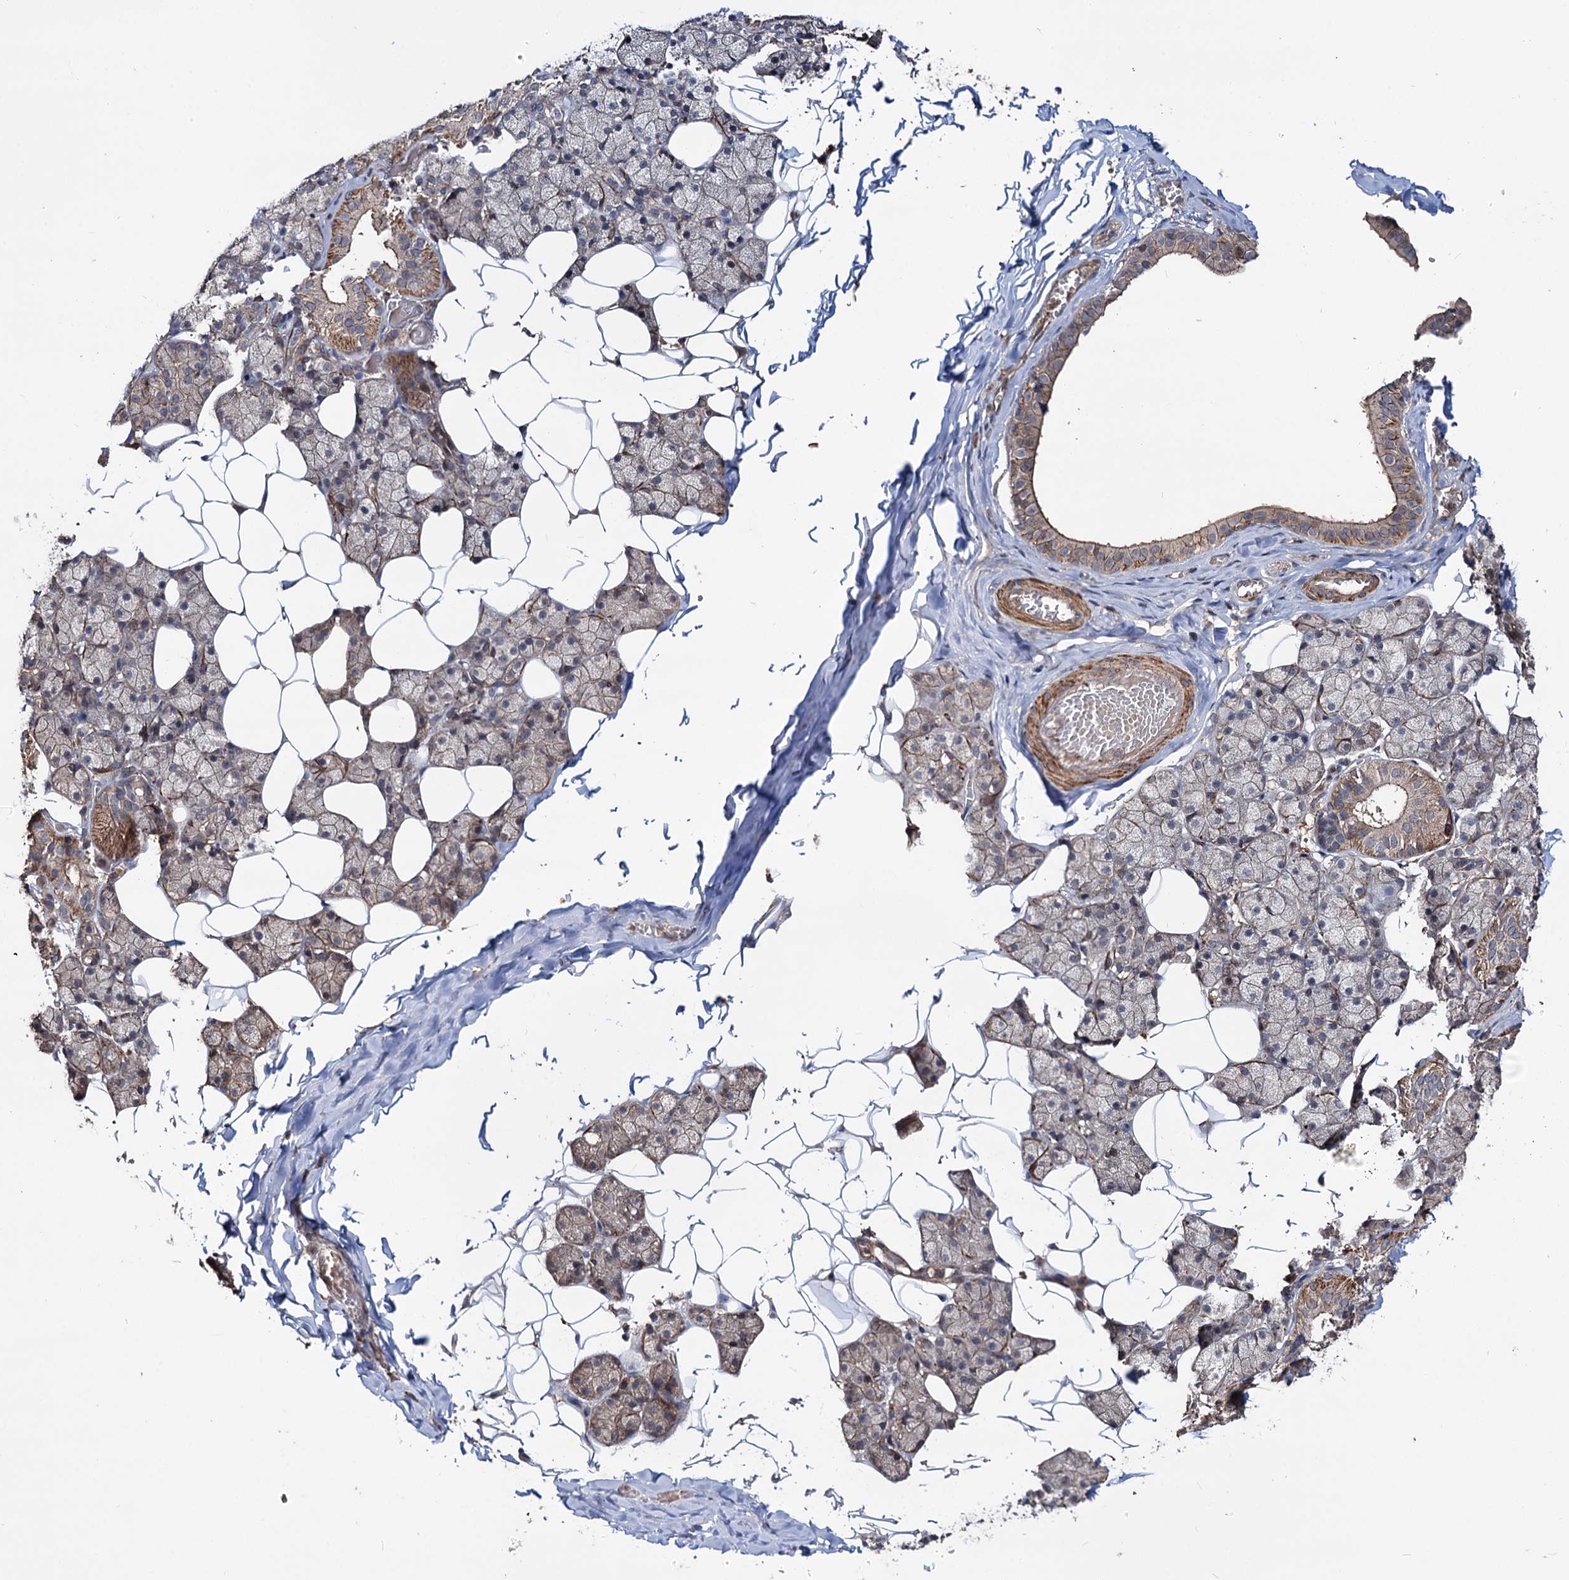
{"staining": {"intensity": "moderate", "quantity": "25%-75%", "location": "cytoplasmic/membranous"}, "tissue": "salivary gland", "cell_type": "Glandular cells", "image_type": "normal", "snomed": [{"axis": "morphology", "description": "Normal tissue, NOS"}, {"axis": "topography", "description": "Salivary gland"}], "caption": "Immunohistochemistry (IHC) of normal salivary gland demonstrates medium levels of moderate cytoplasmic/membranous expression in about 25%-75% of glandular cells. (Brightfield microscopy of DAB IHC at high magnification).", "gene": "GRIP1", "patient": {"sex": "female", "age": 33}}